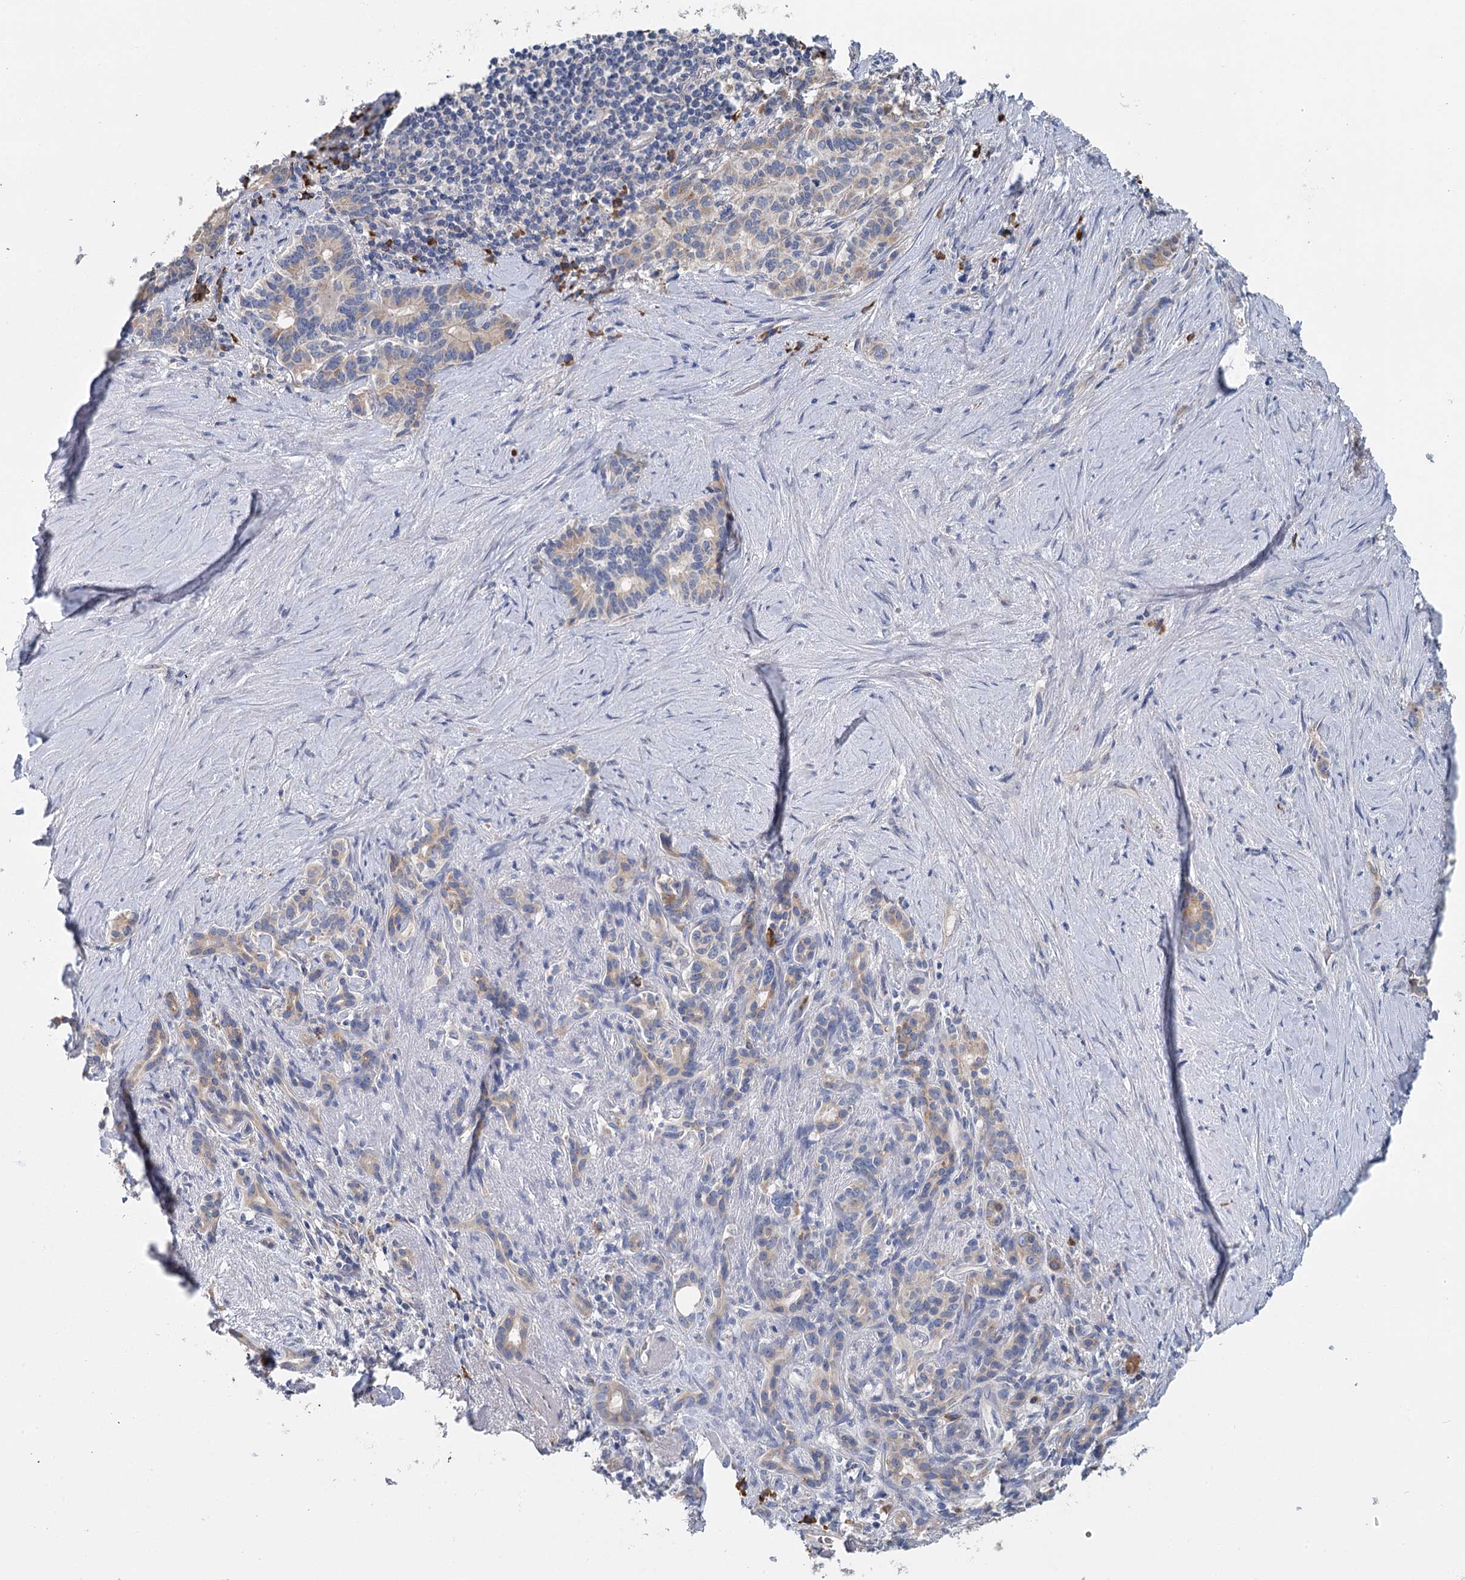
{"staining": {"intensity": "weak", "quantity": "<25%", "location": "cytoplasmic/membranous"}, "tissue": "pancreatic cancer", "cell_type": "Tumor cells", "image_type": "cancer", "snomed": [{"axis": "morphology", "description": "Adenocarcinoma, NOS"}, {"axis": "topography", "description": "Pancreas"}], "caption": "This is a histopathology image of IHC staining of pancreatic adenocarcinoma, which shows no expression in tumor cells.", "gene": "ANKRD16", "patient": {"sex": "female", "age": 74}}